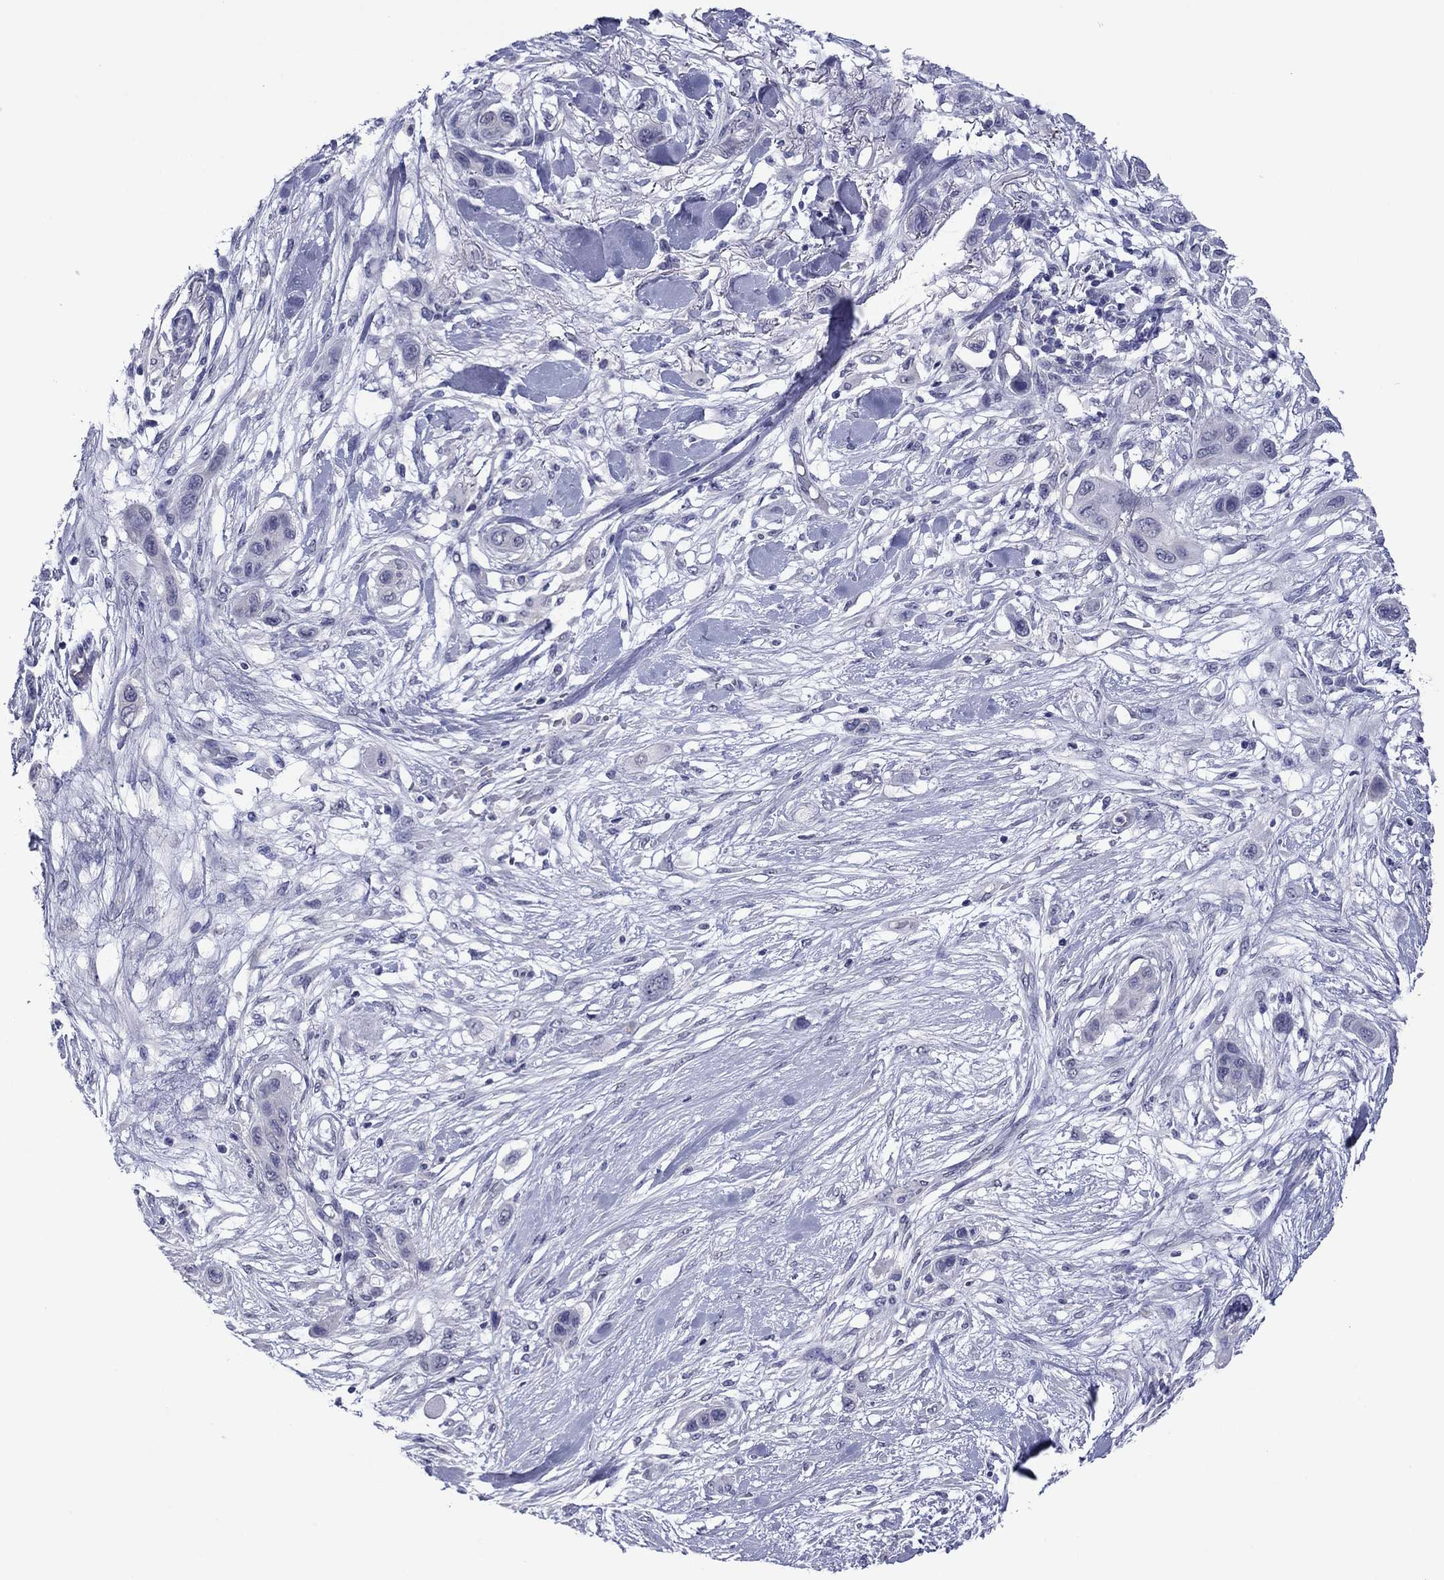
{"staining": {"intensity": "negative", "quantity": "none", "location": "none"}, "tissue": "skin cancer", "cell_type": "Tumor cells", "image_type": "cancer", "snomed": [{"axis": "morphology", "description": "Squamous cell carcinoma, NOS"}, {"axis": "topography", "description": "Skin"}], "caption": "High magnification brightfield microscopy of skin squamous cell carcinoma stained with DAB (3,3'-diaminobenzidine) (brown) and counterstained with hematoxylin (blue): tumor cells show no significant staining.", "gene": "HAO1", "patient": {"sex": "male", "age": 79}}